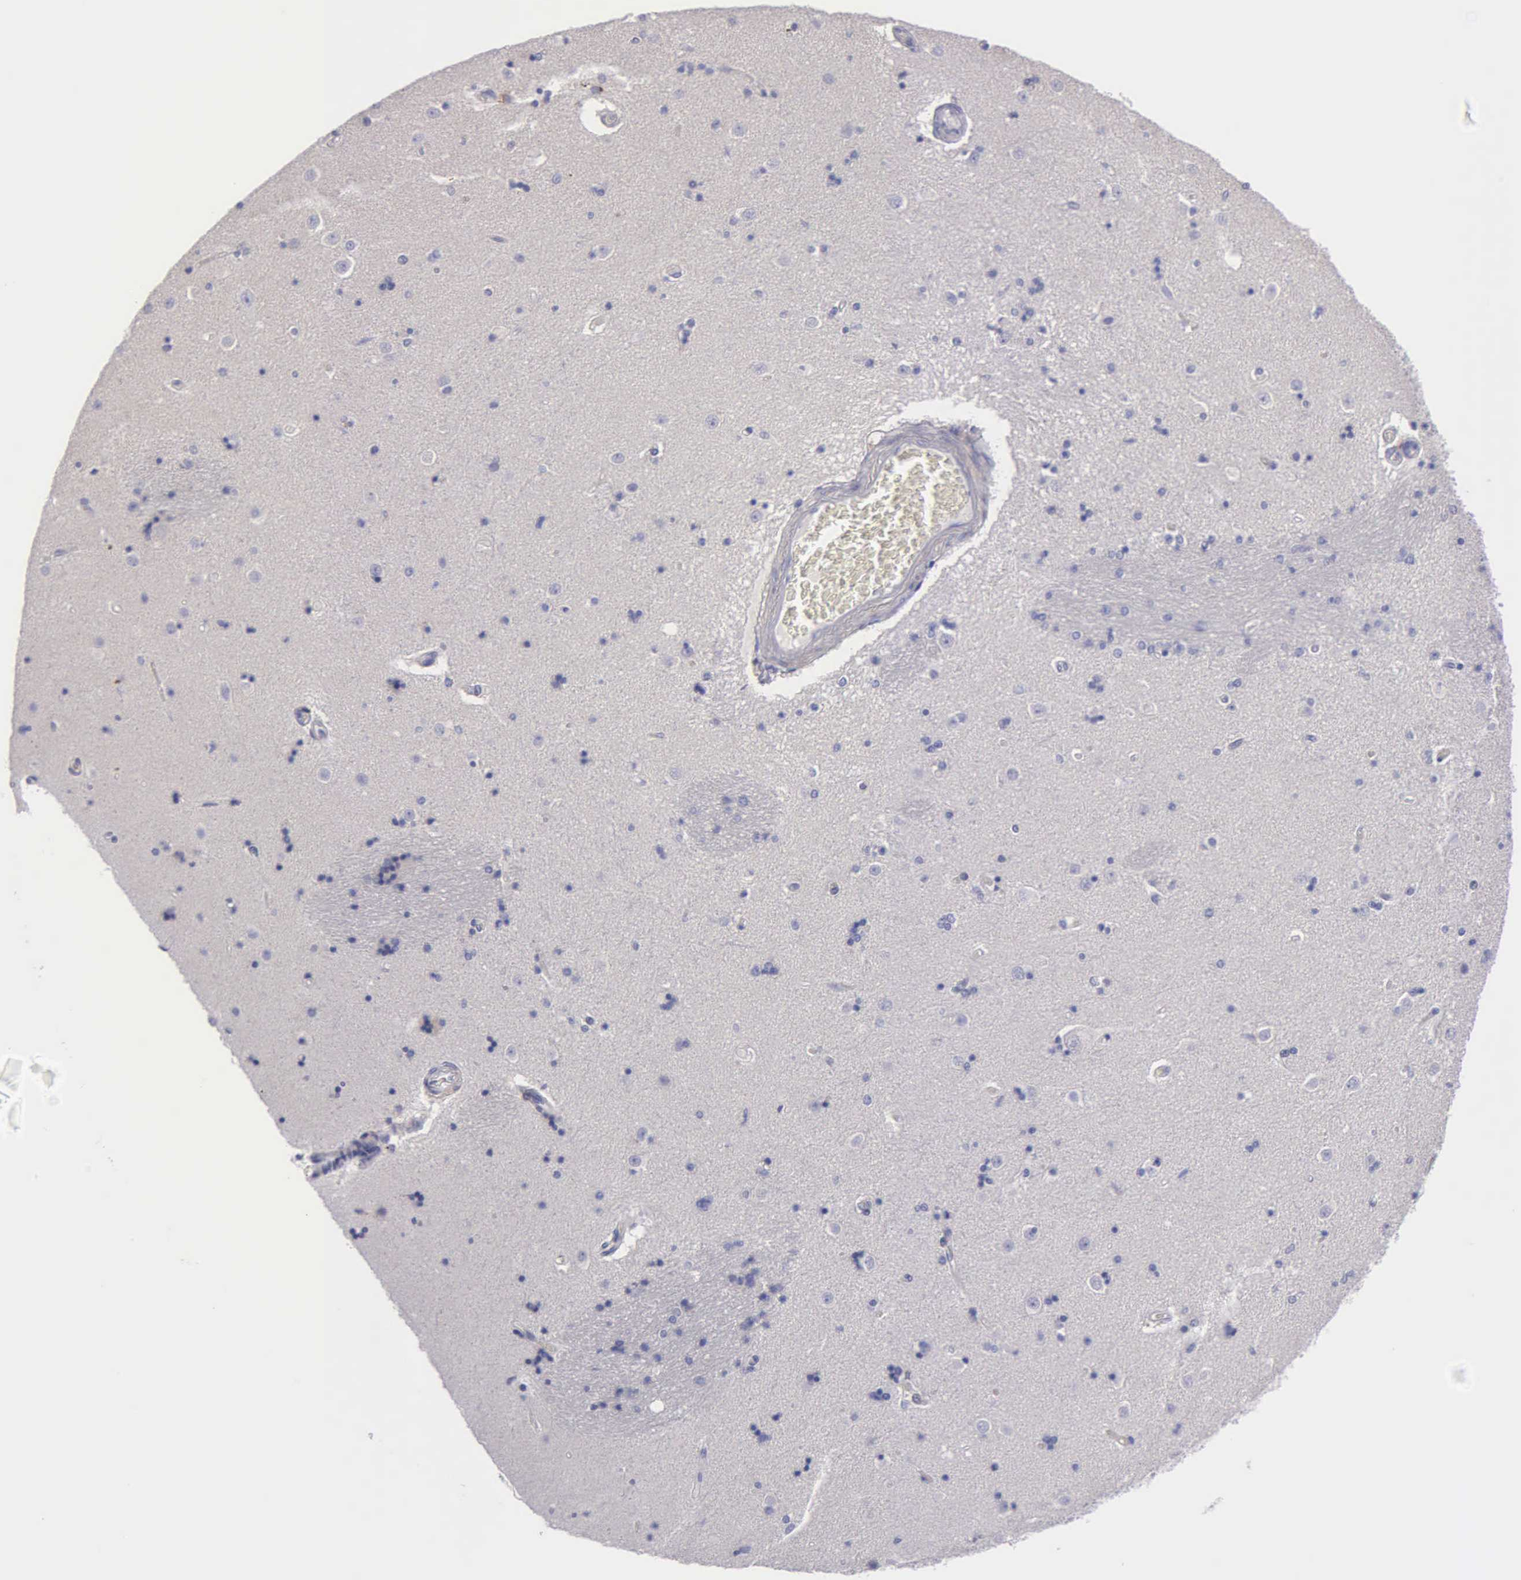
{"staining": {"intensity": "negative", "quantity": "none", "location": "none"}, "tissue": "caudate", "cell_type": "Glial cells", "image_type": "normal", "snomed": [{"axis": "morphology", "description": "Normal tissue, NOS"}, {"axis": "topography", "description": "Lateral ventricle wall"}], "caption": "This is an immunohistochemistry photomicrograph of benign human caudate. There is no positivity in glial cells.", "gene": "TYRP1", "patient": {"sex": "female", "age": 54}}